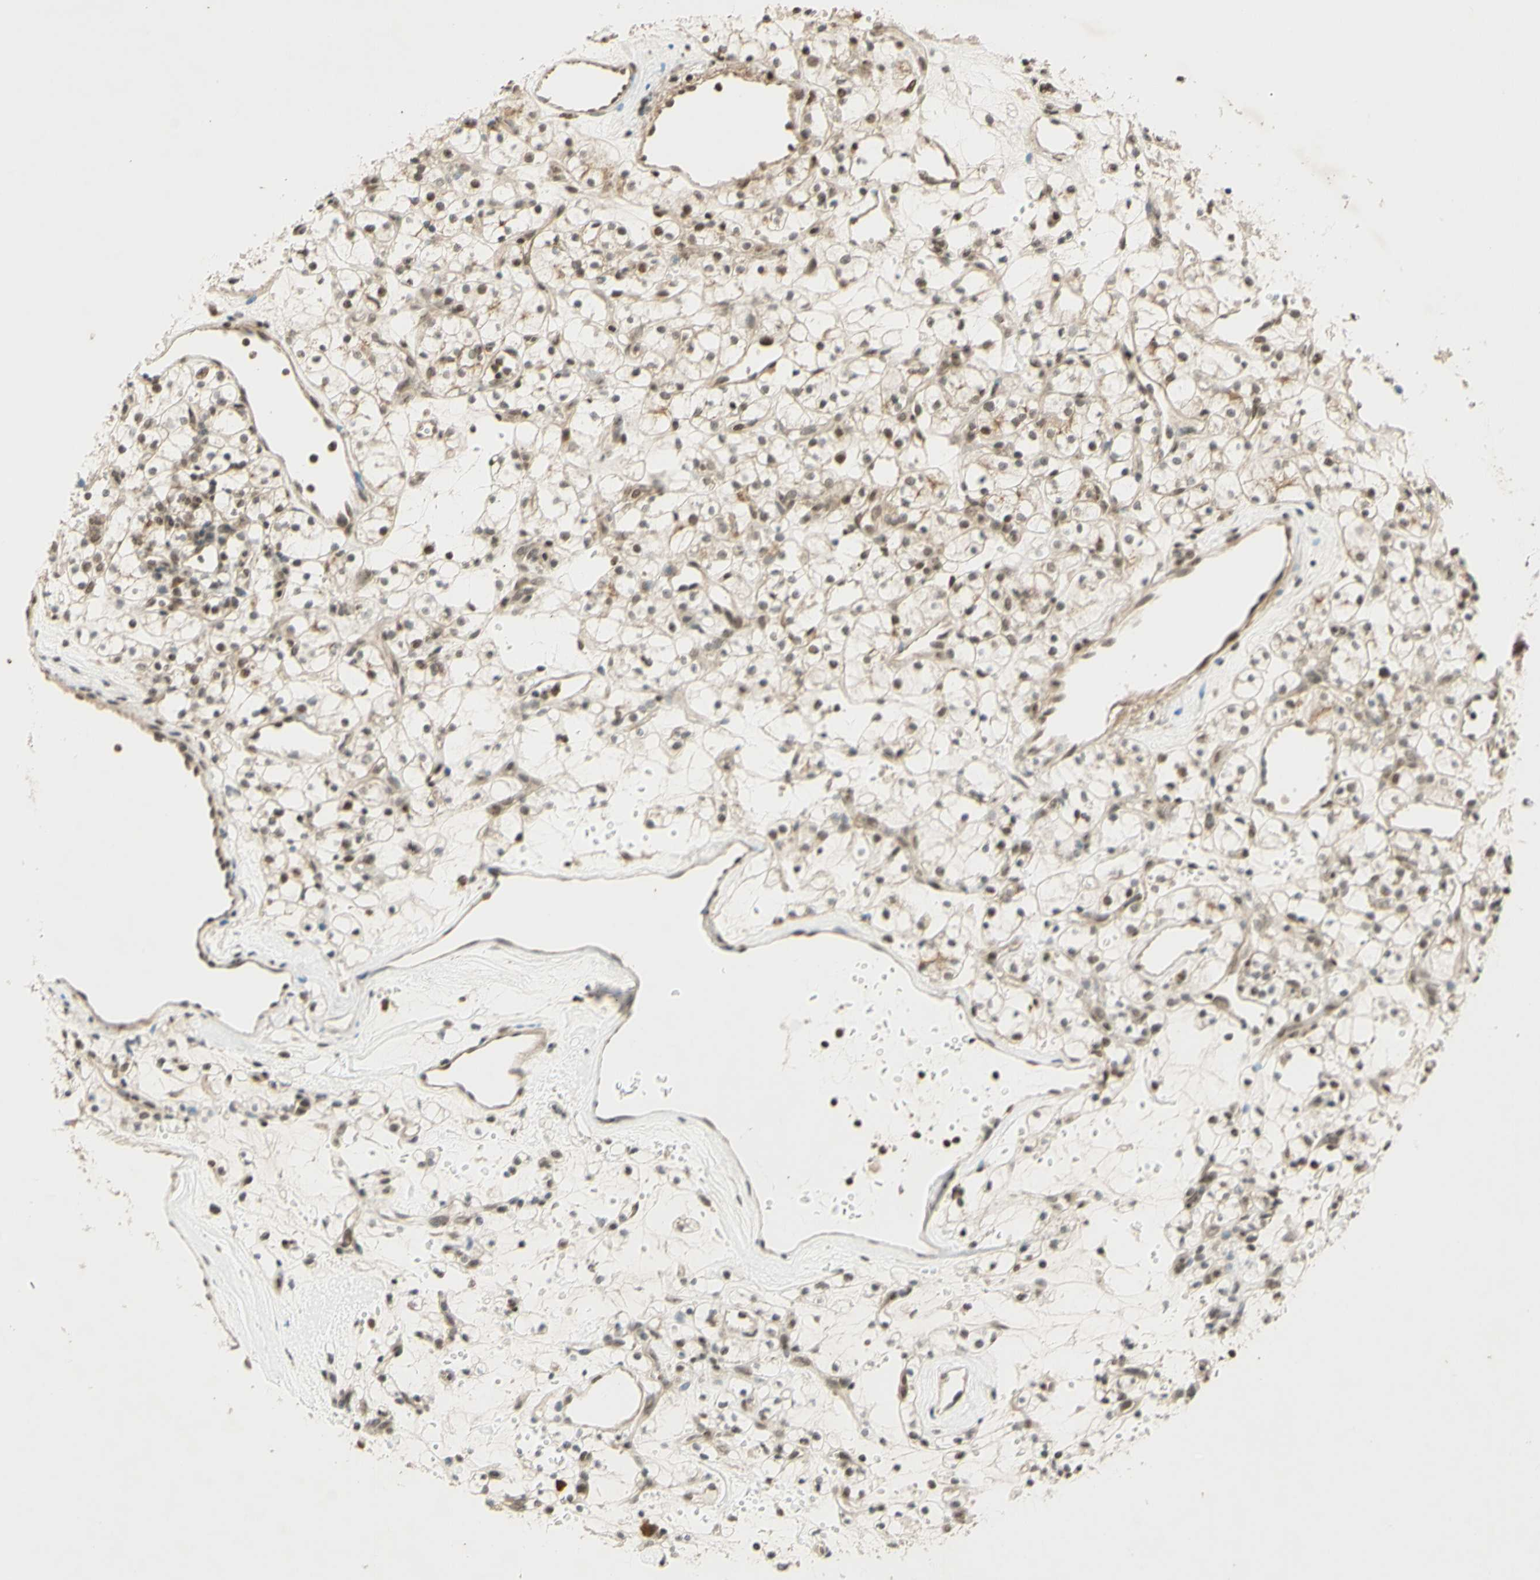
{"staining": {"intensity": "moderate", "quantity": ">75%", "location": "nuclear"}, "tissue": "renal cancer", "cell_type": "Tumor cells", "image_type": "cancer", "snomed": [{"axis": "morphology", "description": "Adenocarcinoma, NOS"}, {"axis": "topography", "description": "Kidney"}], "caption": "Protein staining exhibits moderate nuclear positivity in approximately >75% of tumor cells in renal adenocarcinoma.", "gene": "SMARCB1", "patient": {"sex": "female", "age": 60}}